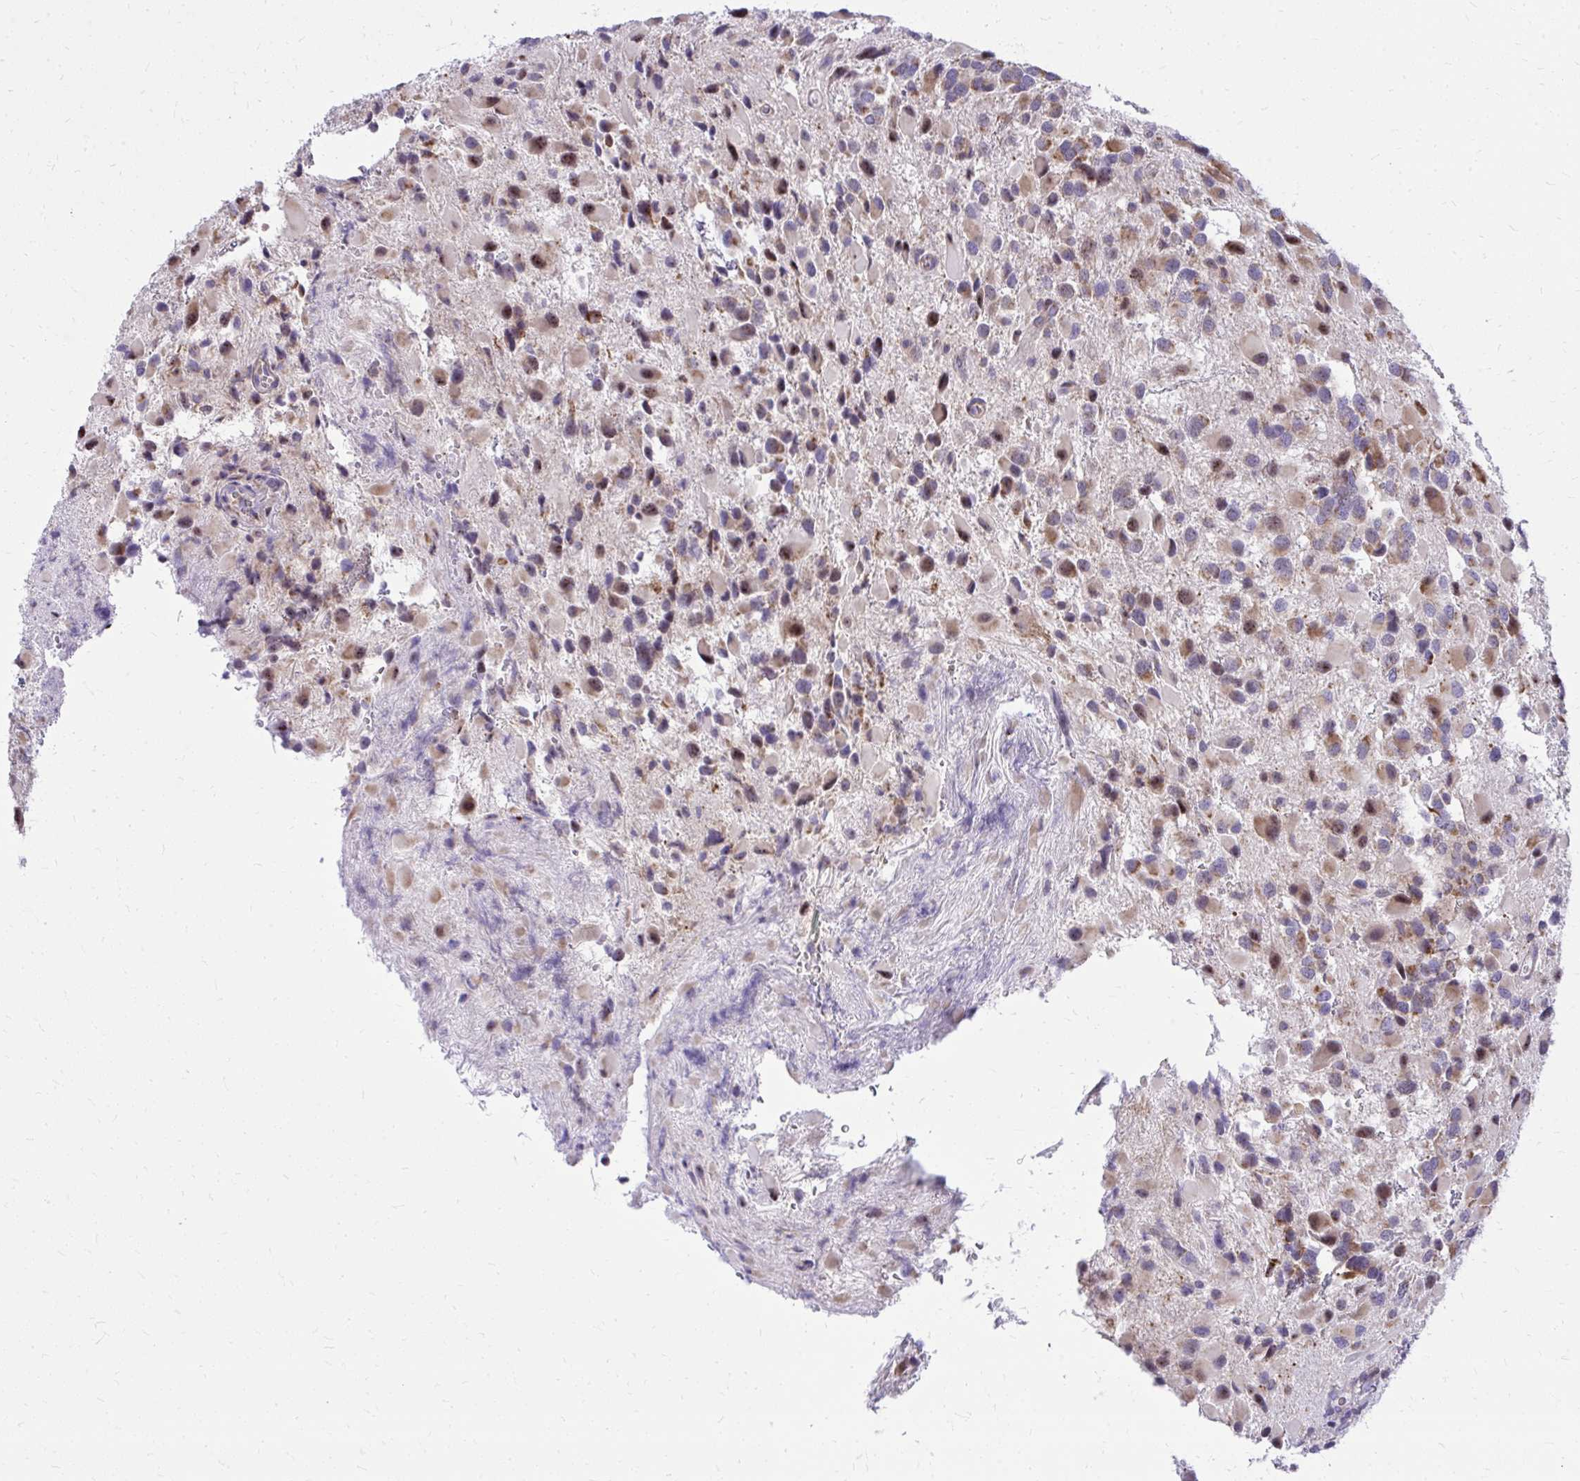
{"staining": {"intensity": "weak", "quantity": "25%-75%", "location": "cytoplasmic/membranous,nuclear"}, "tissue": "glioma", "cell_type": "Tumor cells", "image_type": "cancer", "snomed": [{"axis": "morphology", "description": "Glioma, malignant, High grade"}, {"axis": "topography", "description": "Brain"}], "caption": "IHC histopathology image of neoplastic tissue: malignant glioma (high-grade) stained using immunohistochemistry displays low levels of weak protein expression localized specifically in the cytoplasmic/membranous and nuclear of tumor cells, appearing as a cytoplasmic/membranous and nuclear brown color.", "gene": "GPRIN3", "patient": {"sex": "female", "age": 40}}